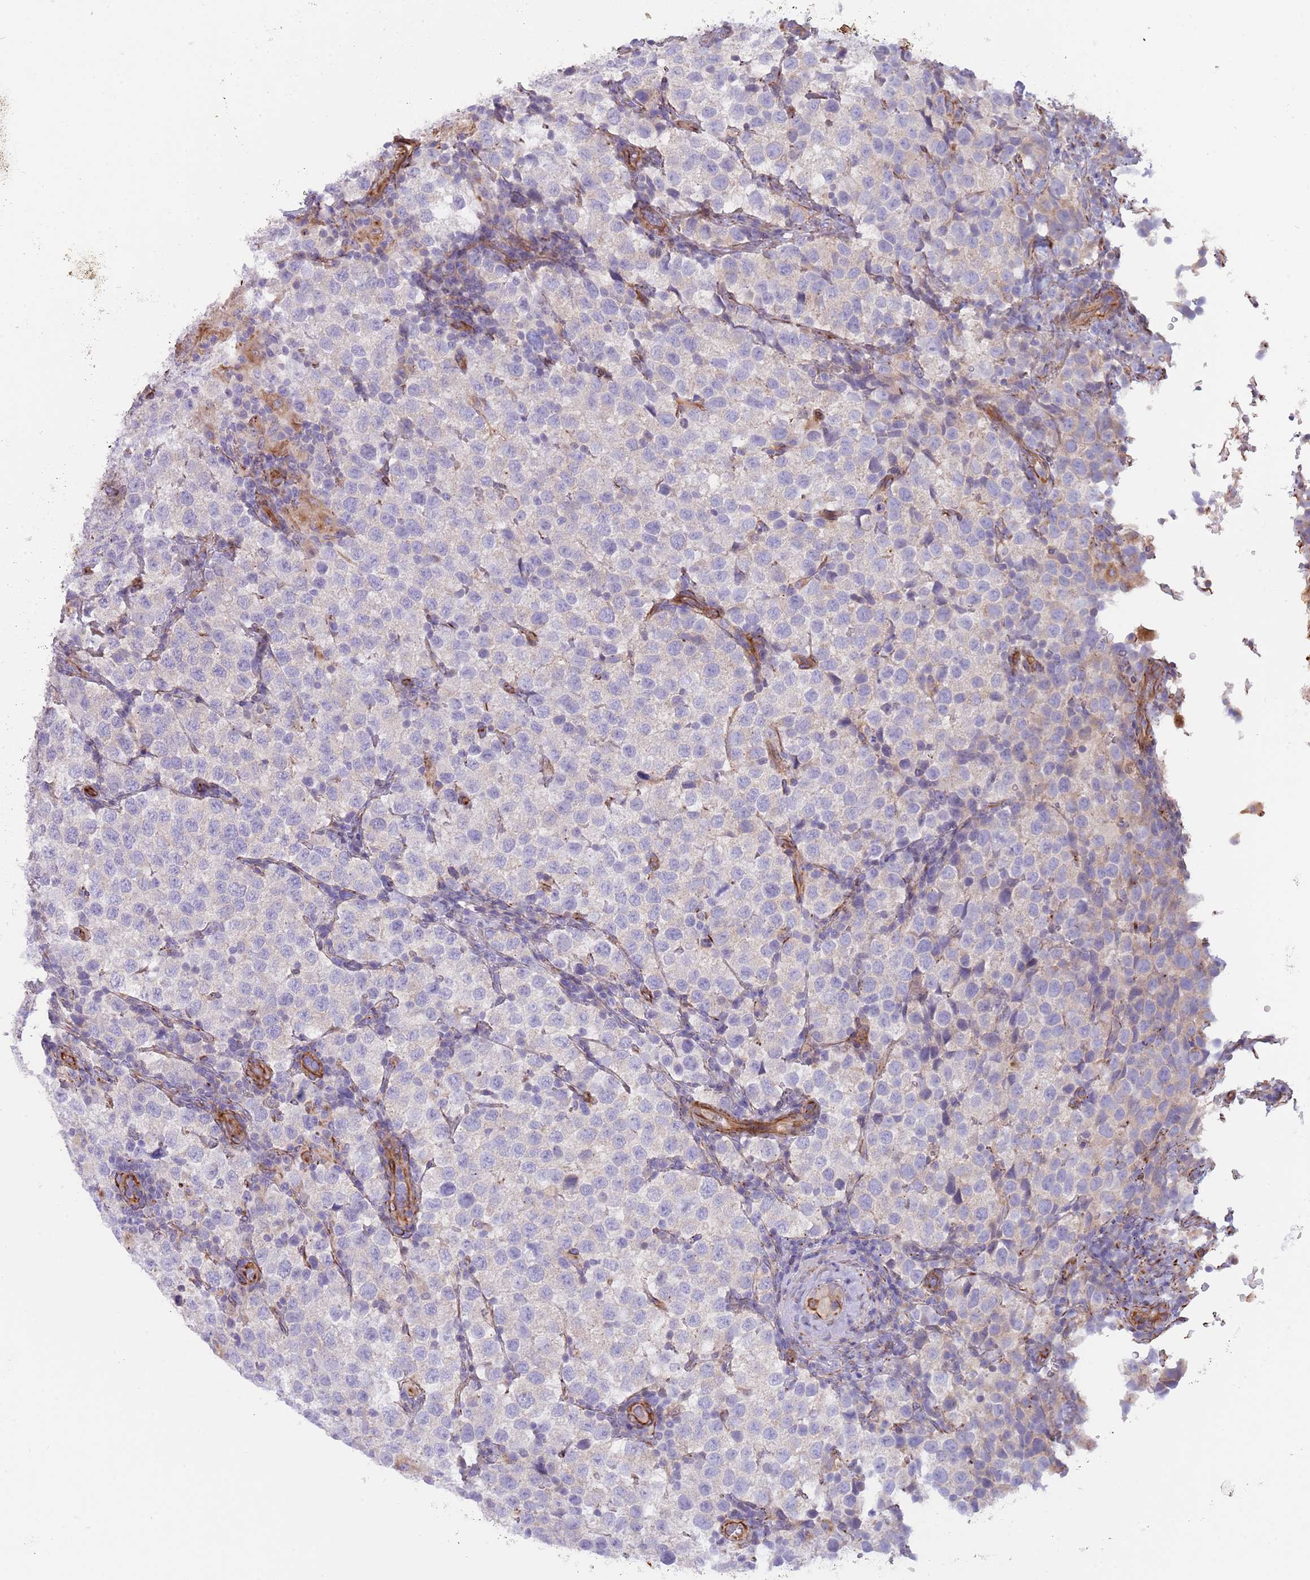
{"staining": {"intensity": "negative", "quantity": "none", "location": "none"}, "tissue": "testis cancer", "cell_type": "Tumor cells", "image_type": "cancer", "snomed": [{"axis": "morphology", "description": "Seminoma, NOS"}, {"axis": "topography", "description": "Testis"}], "caption": "Image shows no protein expression in tumor cells of testis cancer (seminoma) tissue.", "gene": "MOGAT1", "patient": {"sex": "male", "age": 34}}